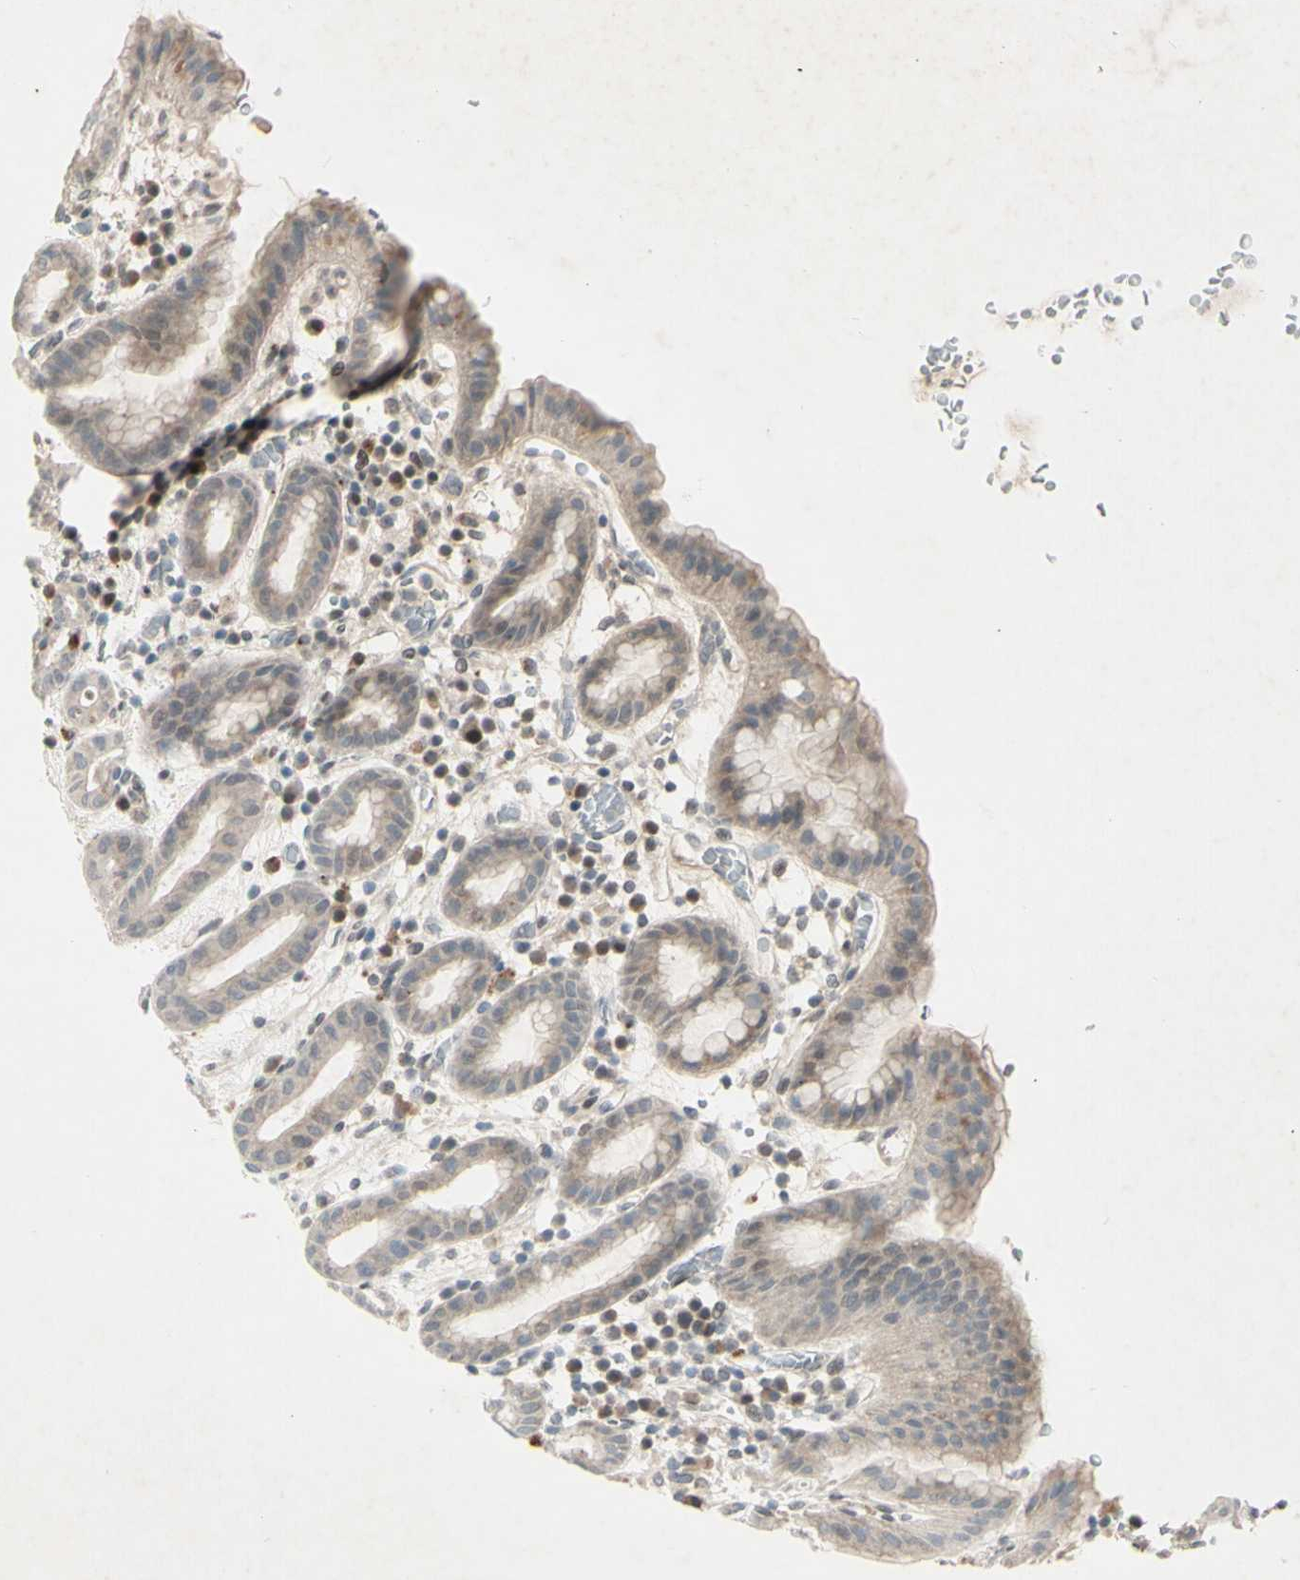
{"staining": {"intensity": "weak", "quantity": ">75%", "location": "cytoplasmic/membranous,nuclear"}, "tissue": "stomach", "cell_type": "Glandular cells", "image_type": "normal", "snomed": [{"axis": "morphology", "description": "Normal tissue, NOS"}, {"axis": "topography", "description": "Stomach, upper"}], "caption": "High-power microscopy captured an IHC micrograph of unremarkable stomach, revealing weak cytoplasmic/membranous,nuclear staining in about >75% of glandular cells. The staining was performed using DAB to visualize the protein expression in brown, while the nuclei were stained in blue with hematoxylin (Magnification: 20x).", "gene": "FGFR2", "patient": {"sex": "male", "age": 68}}